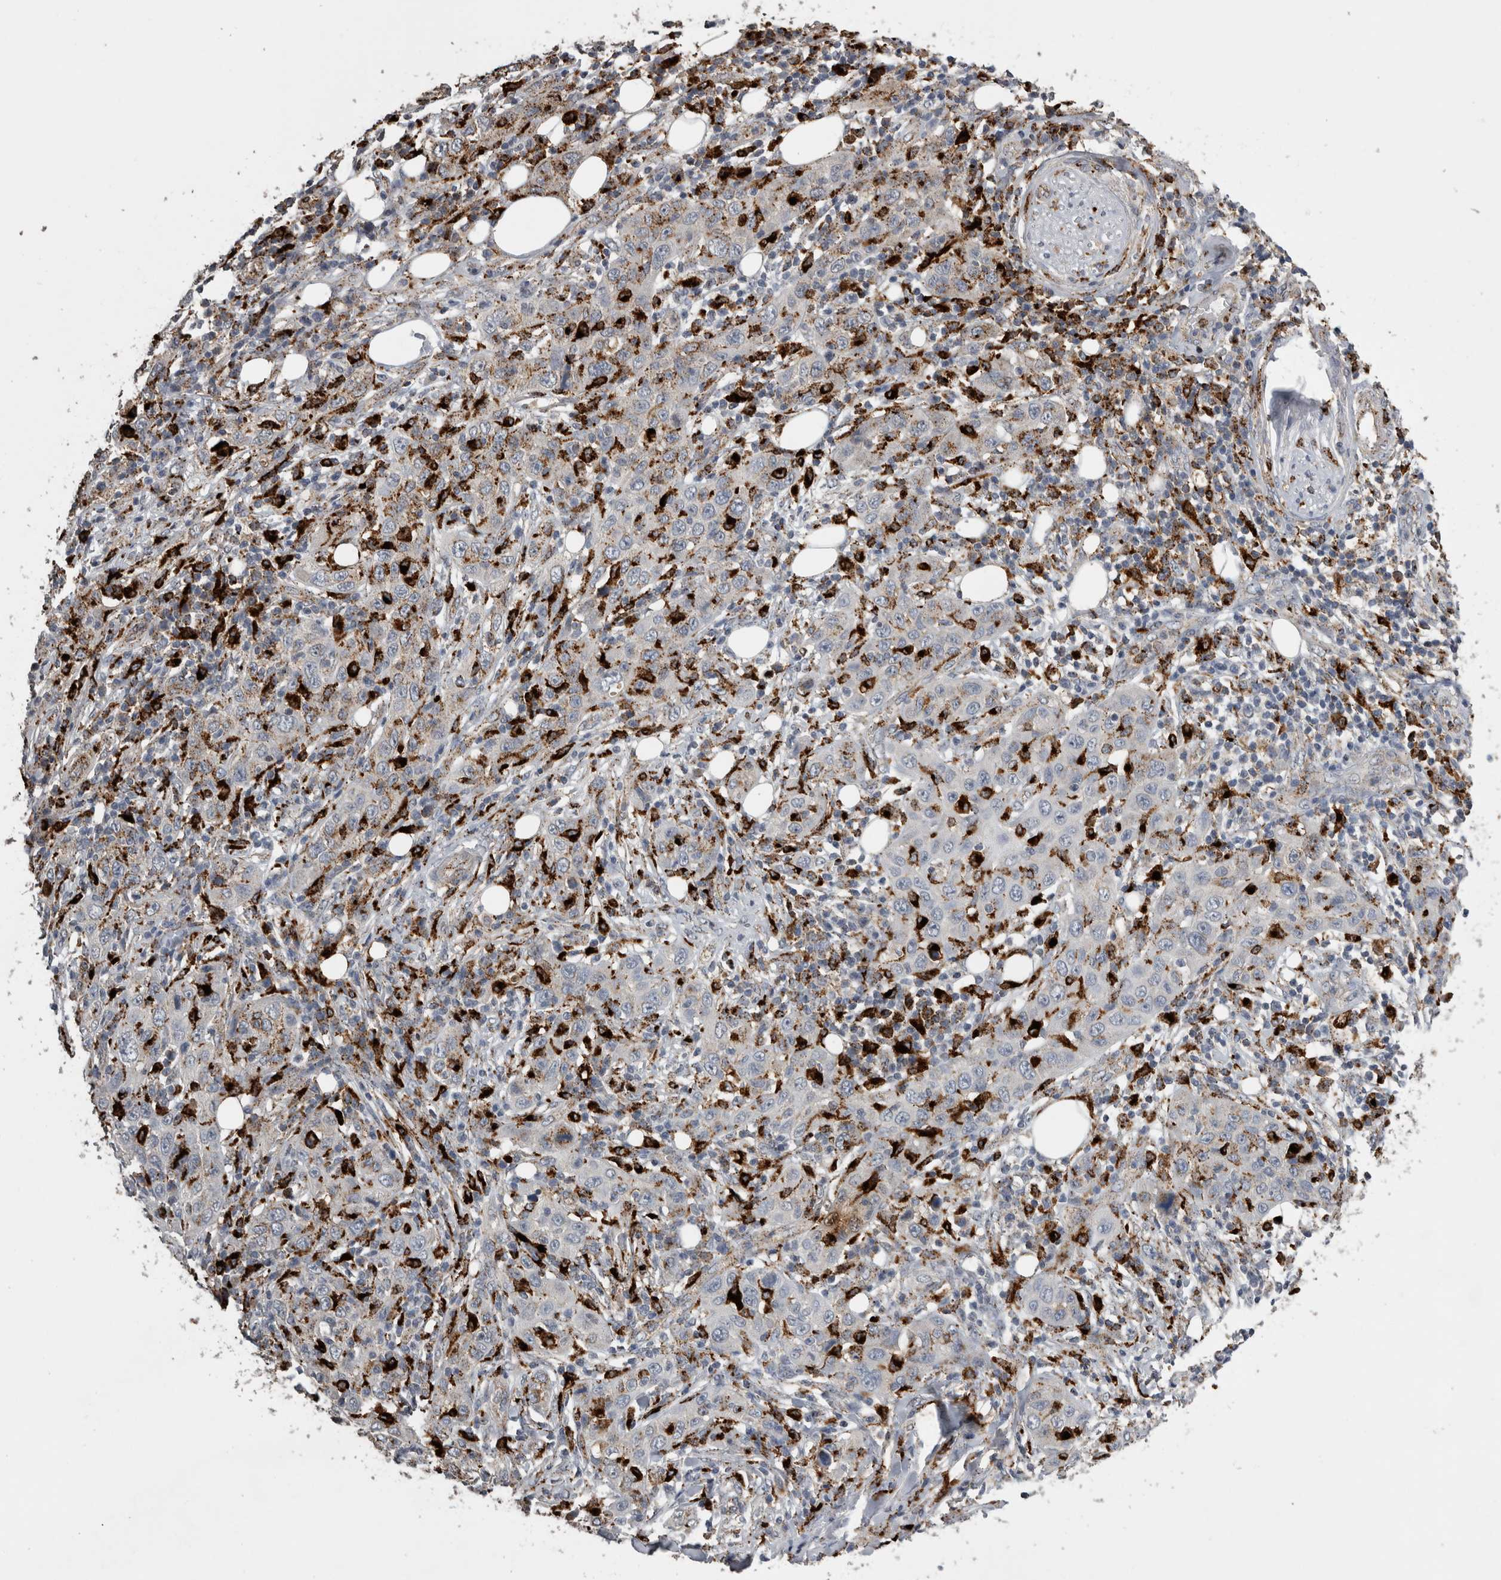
{"staining": {"intensity": "weak", "quantity": "<25%", "location": "cytoplasmic/membranous"}, "tissue": "skin cancer", "cell_type": "Tumor cells", "image_type": "cancer", "snomed": [{"axis": "morphology", "description": "Squamous cell carcinoma, NOS"}, {"axis": "topography", "description": "Skin"}], "caption": "An image of skin cancer (squamous cell carcinoma) stained for a protein reveals no brown staining in tumor cells.", "gene": "CTSZ", "patient": {"sex": "female", "age": 88}}